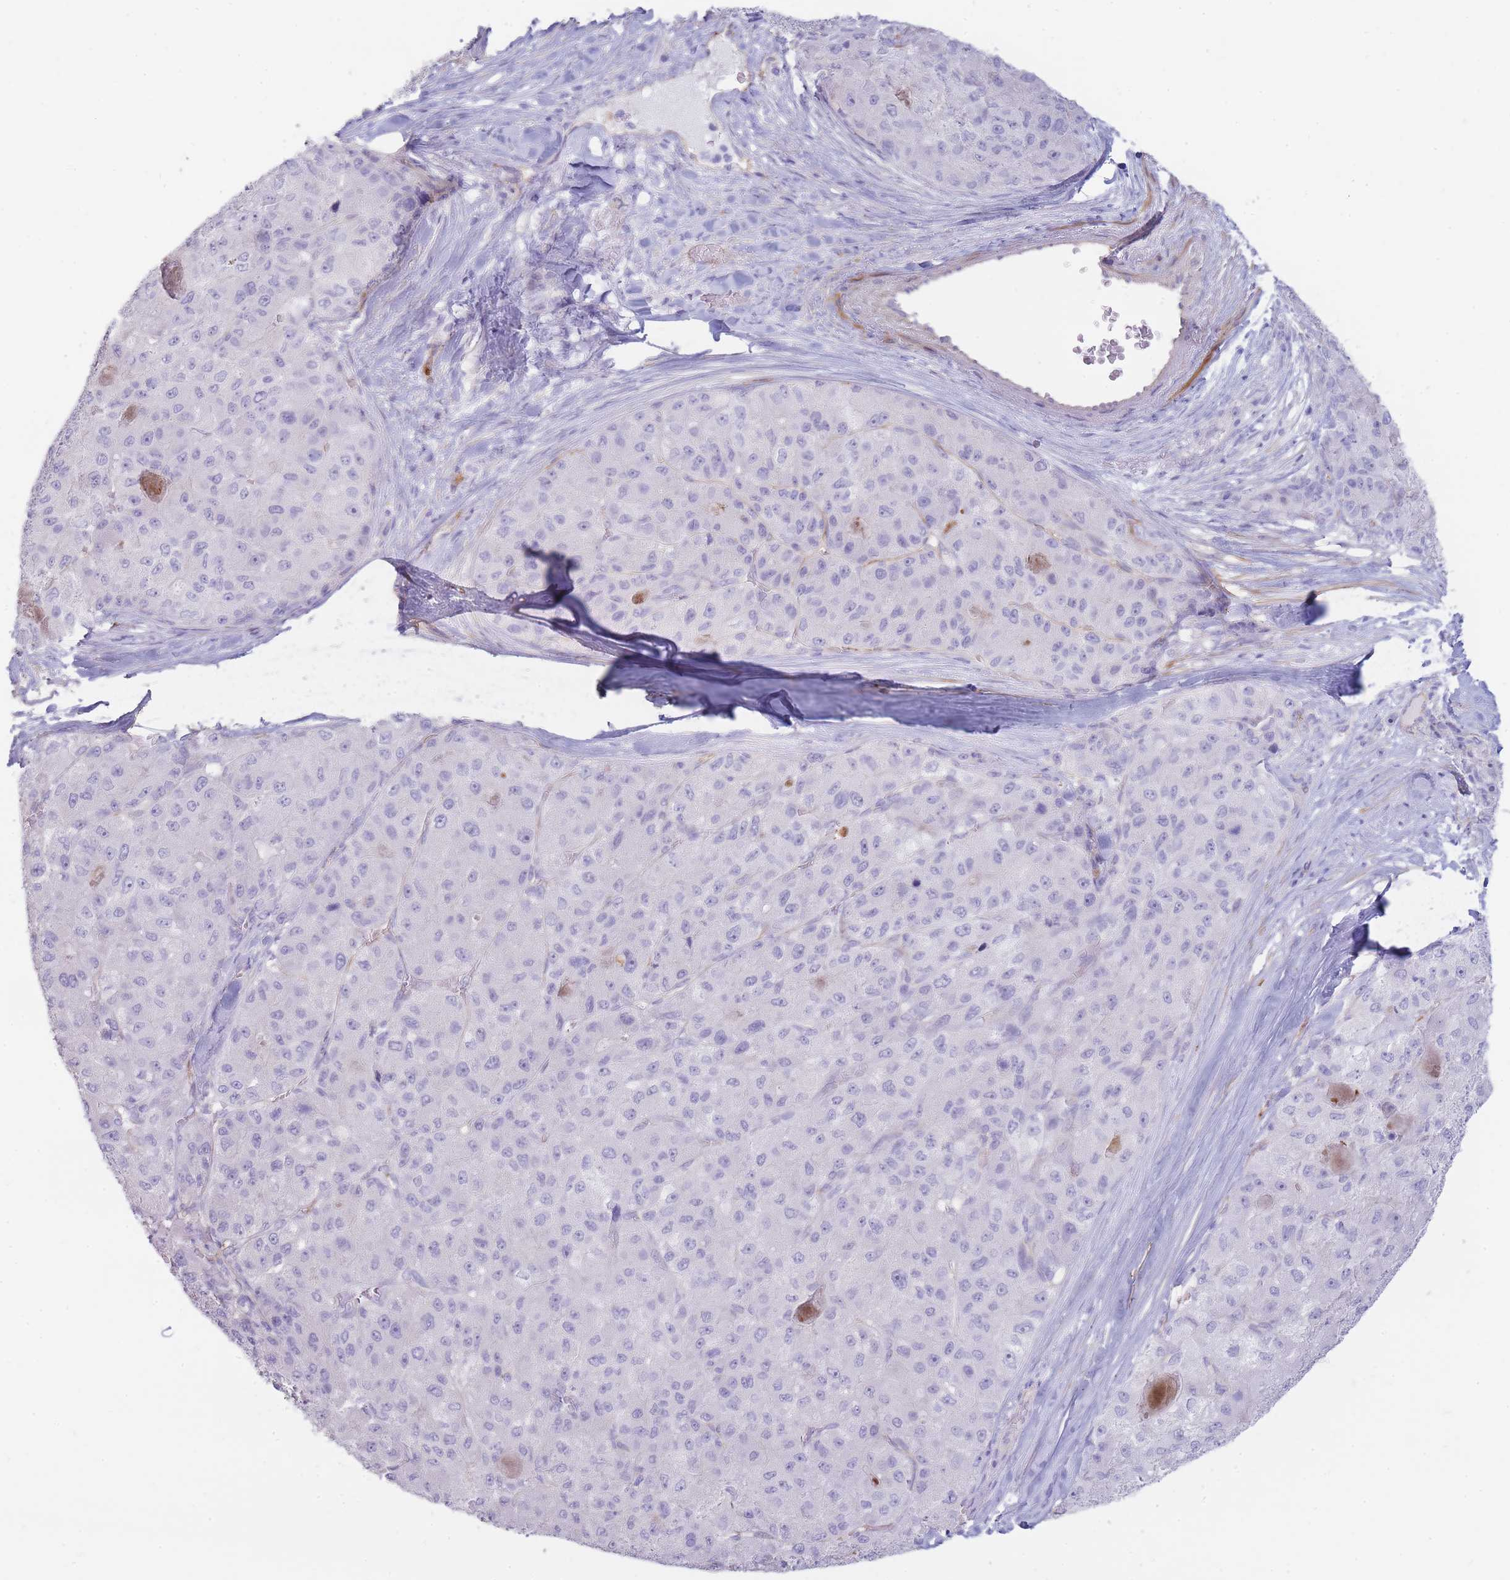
{"staining": {"intensity": "negative", "quantity": "none", "location": "none"}, "tissue": "liver cancer", "cell_type": "Tumor cells", "image_type": "cancer", "snomed": [{"axis": "morphology", "description": "Carcinoma, Hepatocellular, NOS"}, {"axis": "topography", "description": "Liver"}], "caption": "This histopathology image is of liver hepatocellular carcinoma stained with immunohistochemistry (IHC) to label a protein in brown with the nuclei are counter-stained blue. There is no expression in tumor cells.", "gene": "UTP14A", "patient": {"sex": "male", "age": 80}}